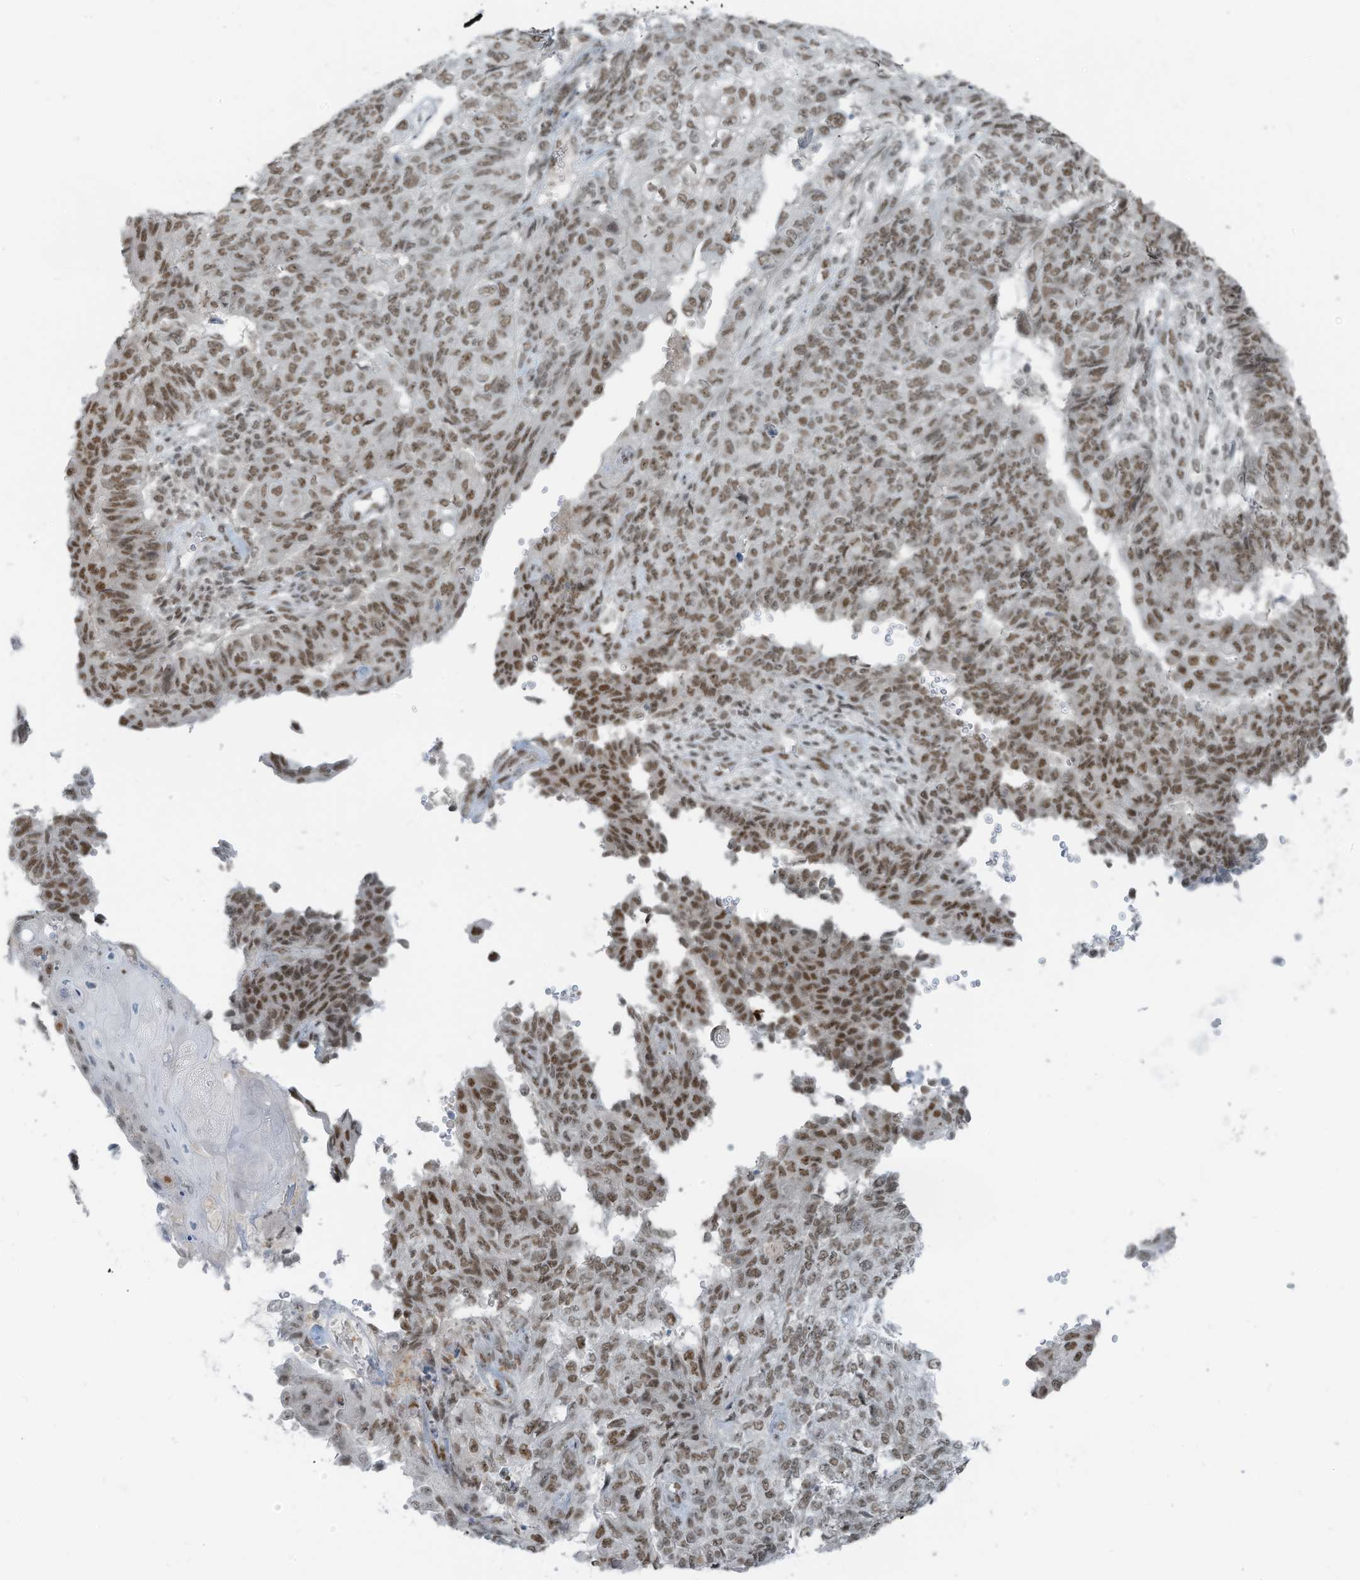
{"staining": {"intensity": "moderate", "quantity": ">75%", "location": "nuclear"}, "tissue": "endometrial cancer", "cell_type": "Tumor cells", "image_type": "cancer", "snomed": [{"axis": "morphology", "description": "Adenocarcinoma, NOS"}, {"axis": "topography", "description": "Endometrium"}], "caption": "Tumor cells show moderate nuclear positivity in about >75% of cells in endometrial adenocarcinoma. (DAB = brown stain, brightfield microscopy at high magnification).", "gene": "WRNIP1", "patient": {"sex": "female", "age": 32}}